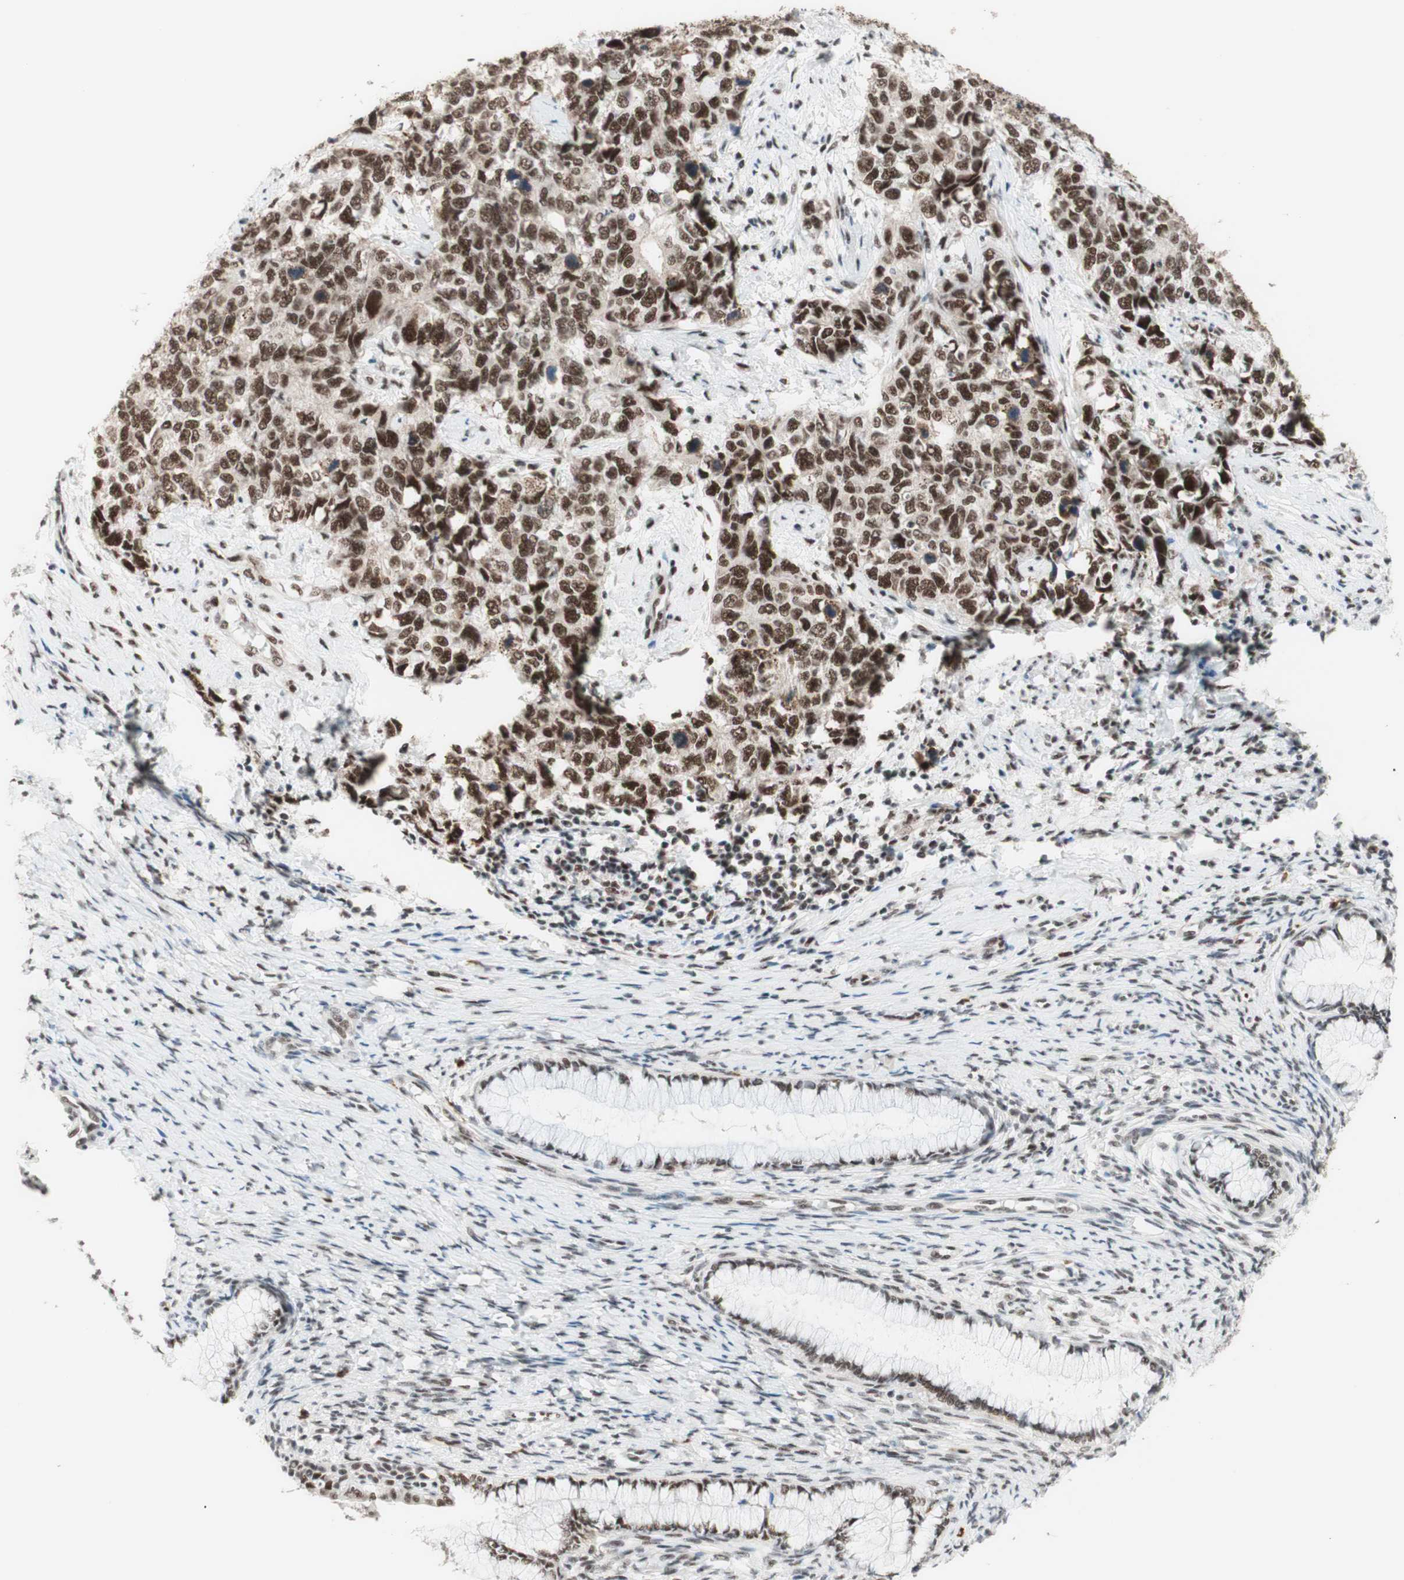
{"staining": {"intensity": "strong", "quantity": ">75%", "location": "nuclear"}, "tissue": "cervical cancer", "cell_type": "Tumor cells", "image_type": "cancer", "snomed": [{"axis": "morphology", "description": "Squamous cell carcinoma, NOS"}, {"axis": "topography", "description": "Cervix"}], "caption": "IHC (DAB (3,3'-diaminobenzidine)) staining of squamous cell carcinoma (cervical) demonstrates strong nuclear protein expression in about >75% of tumor cells.", "gene": "PRPF19", "patient": {"sex": "female", "age": 63}}